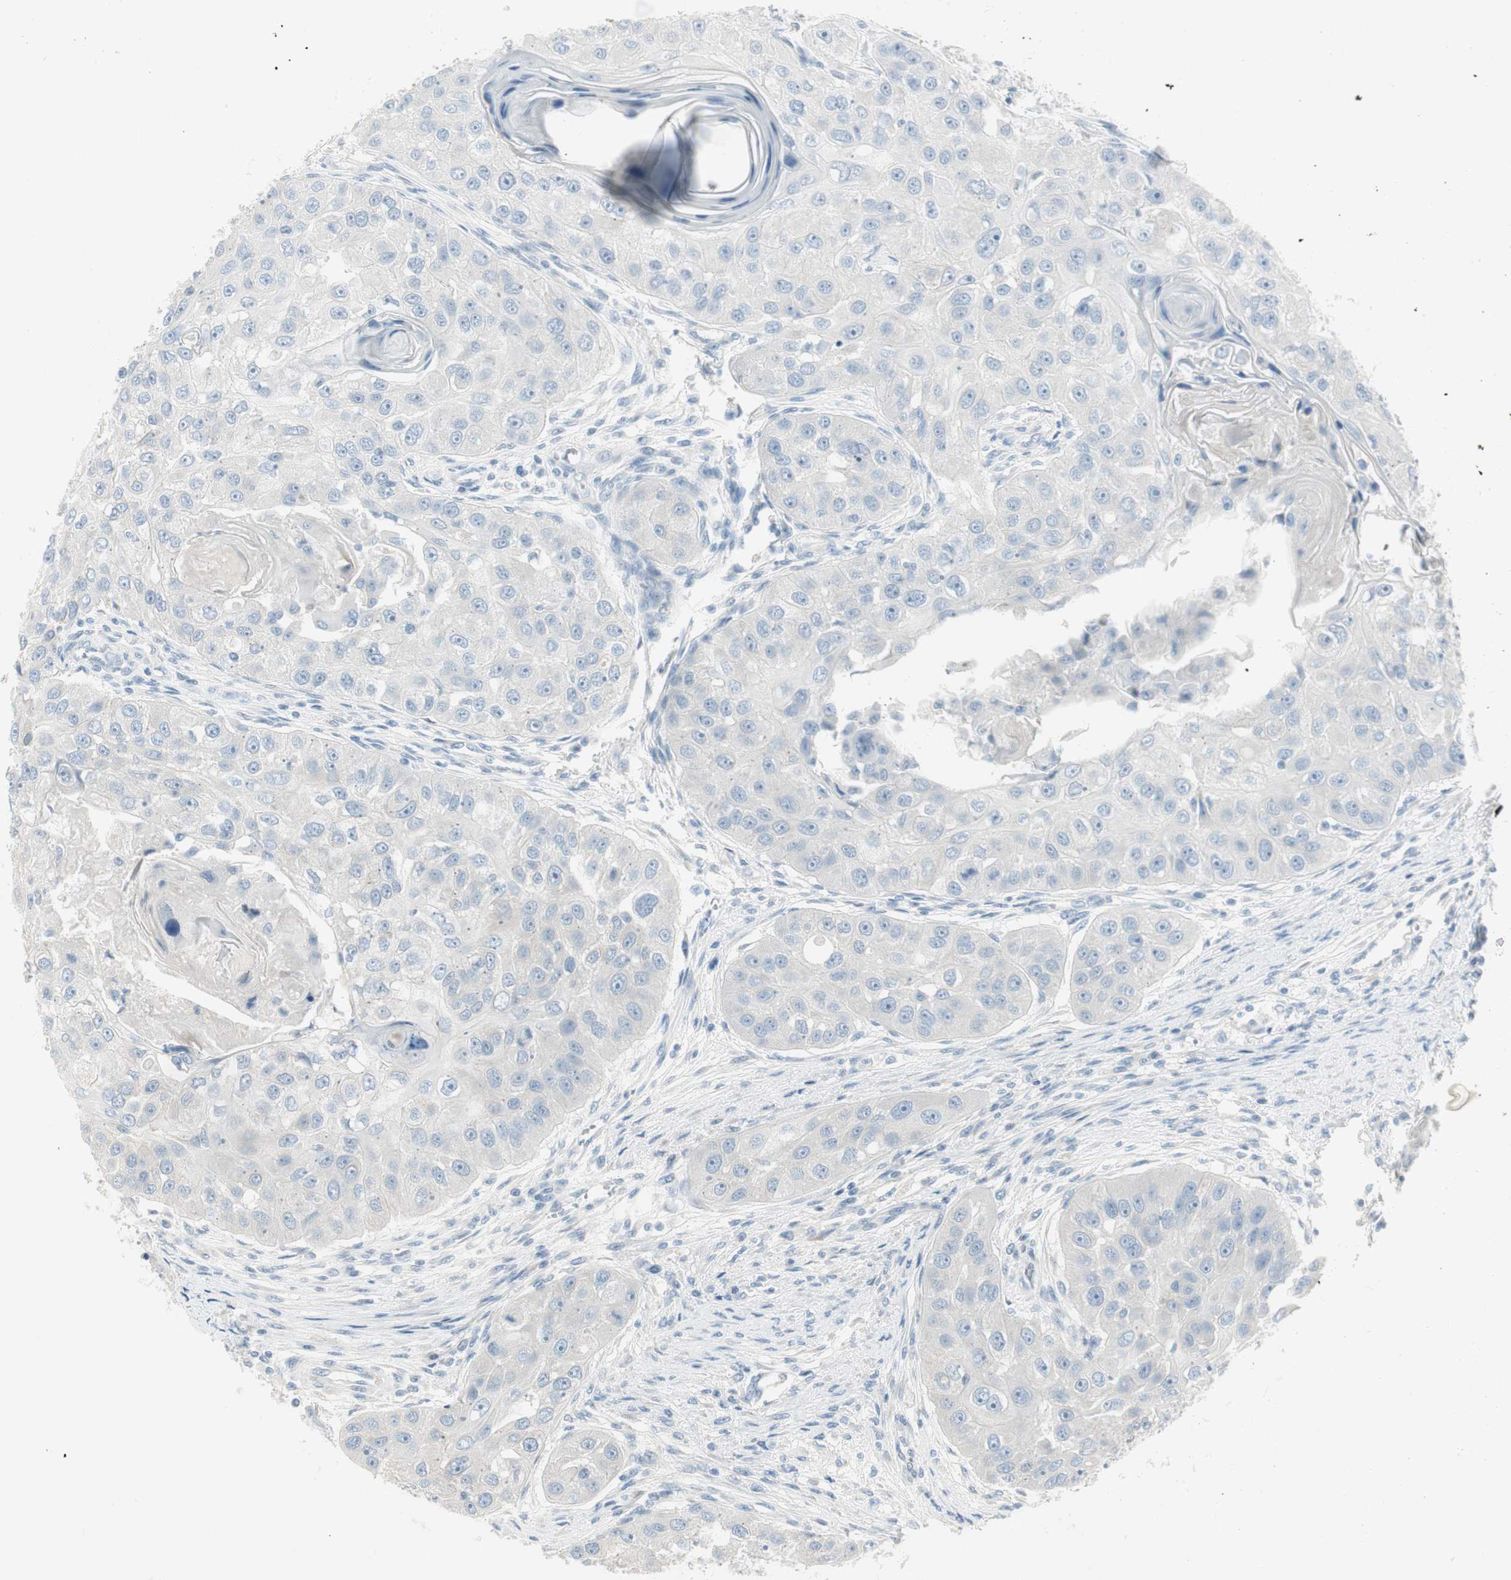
{"staining": {"intensity": "negative", "quantity": "none", "location": "none"}, "tissue": "head and neck cancer", "cell_type": "Tumor cells", "image_type": "cancer", "snomed": [{"axis": "morphology", "description": "Normal tissue, NOS"}, {"axis": "morphology", "description": "Squamous cell carcinoma, NOS"}, {"axis": "topography", "description": "Skeletal muscle"}, {"axis": "topography", "description": "Head-Neck"}], "caption": "High power microscopy micrograph of an IHC histopathology image of head and neck cancer (squamous cell carcinoma), revealing no significant positivity in tumor cells. (Immunohistochemistry (ihc), brightfield microscopy, high magnification).", "gene": "SPINK4", "patient": {"sex": "male", "age": 51}}